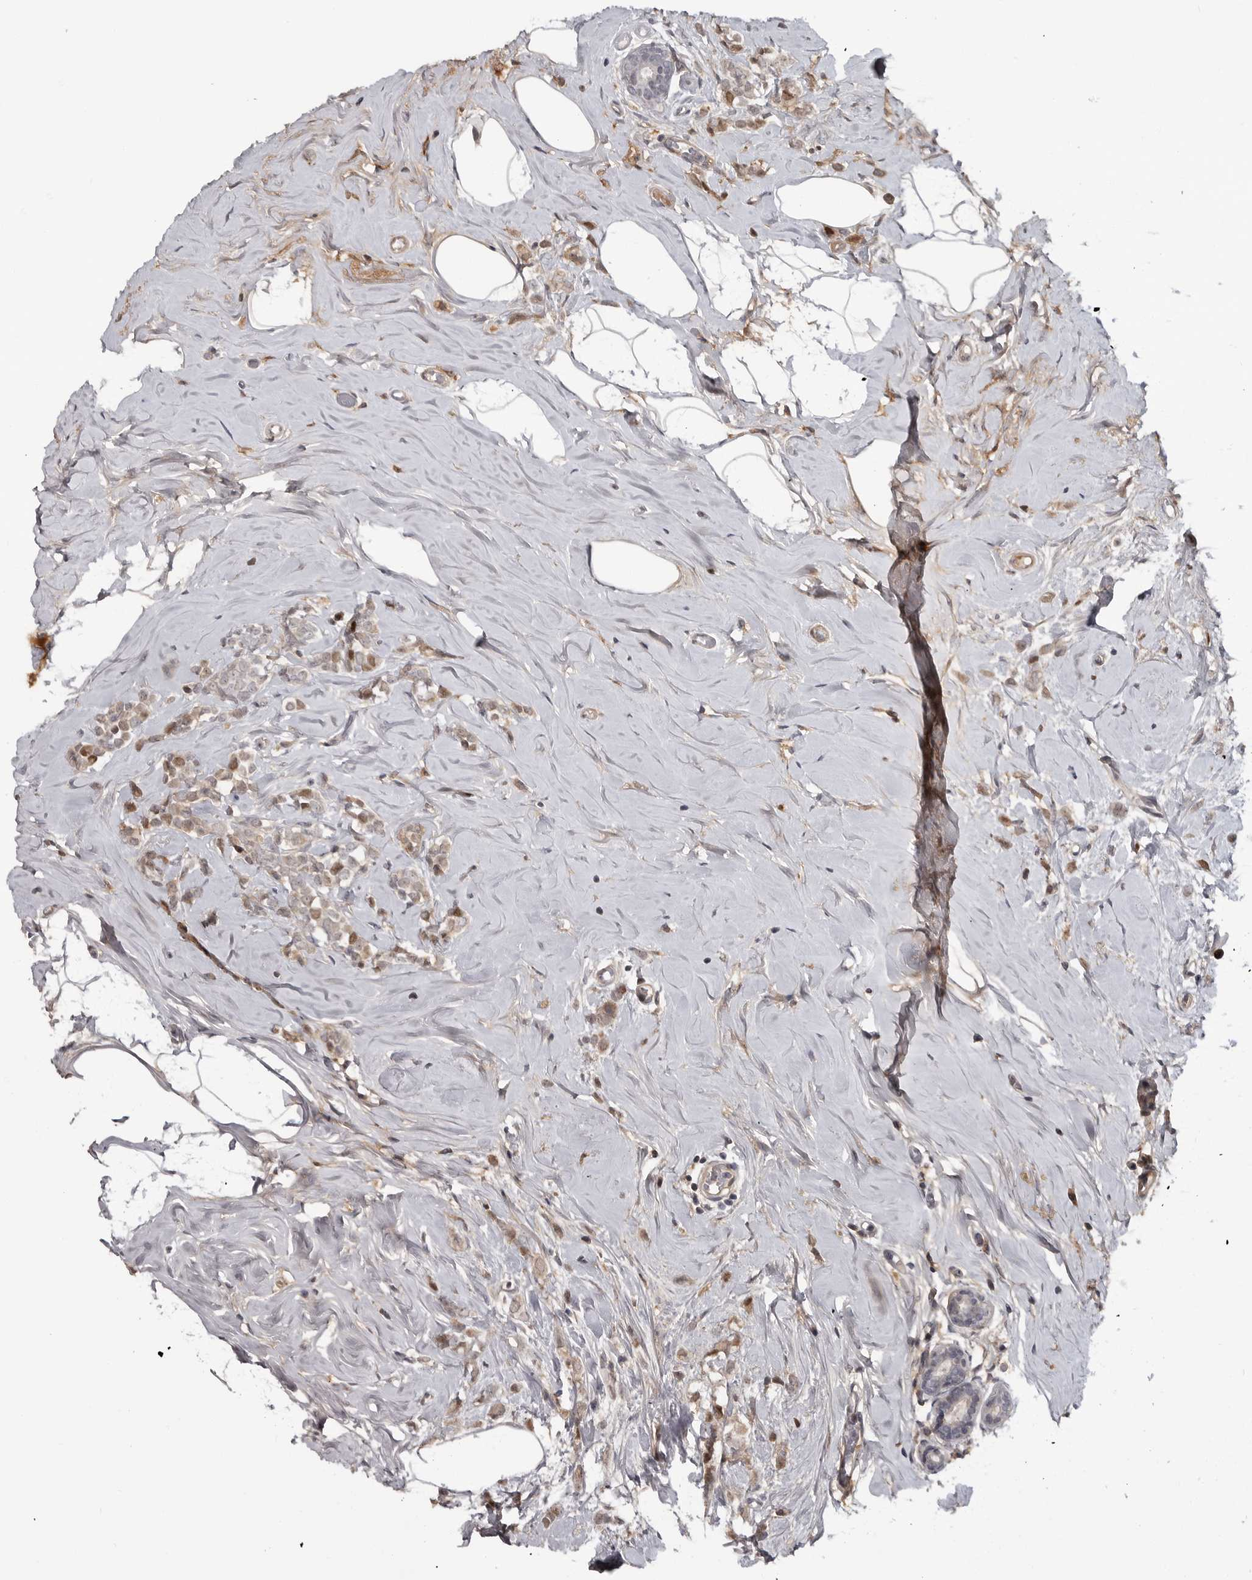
{"staining": {"intensity": "weak", "quantity": ">75%", "location": "cytoplasmic/membranous,nuclear"}, "tissue": "breast cancer", "cell_type": "Tumor cells", "image_type": "cancer", "snomed": [{"axis": "morphology", "description": "Lobular carcinoma"}, {"axis": "topography", "description": "Breast"}], "caption": "Immunohistochemical staining of human breast lobular carcinoma shows low levels of weak cytoplasmic/membranous and nuclear positivity in about >75% of tumor cells.", "gene": "ZNF277", "patient": {"sex": "female", "age": 47}}